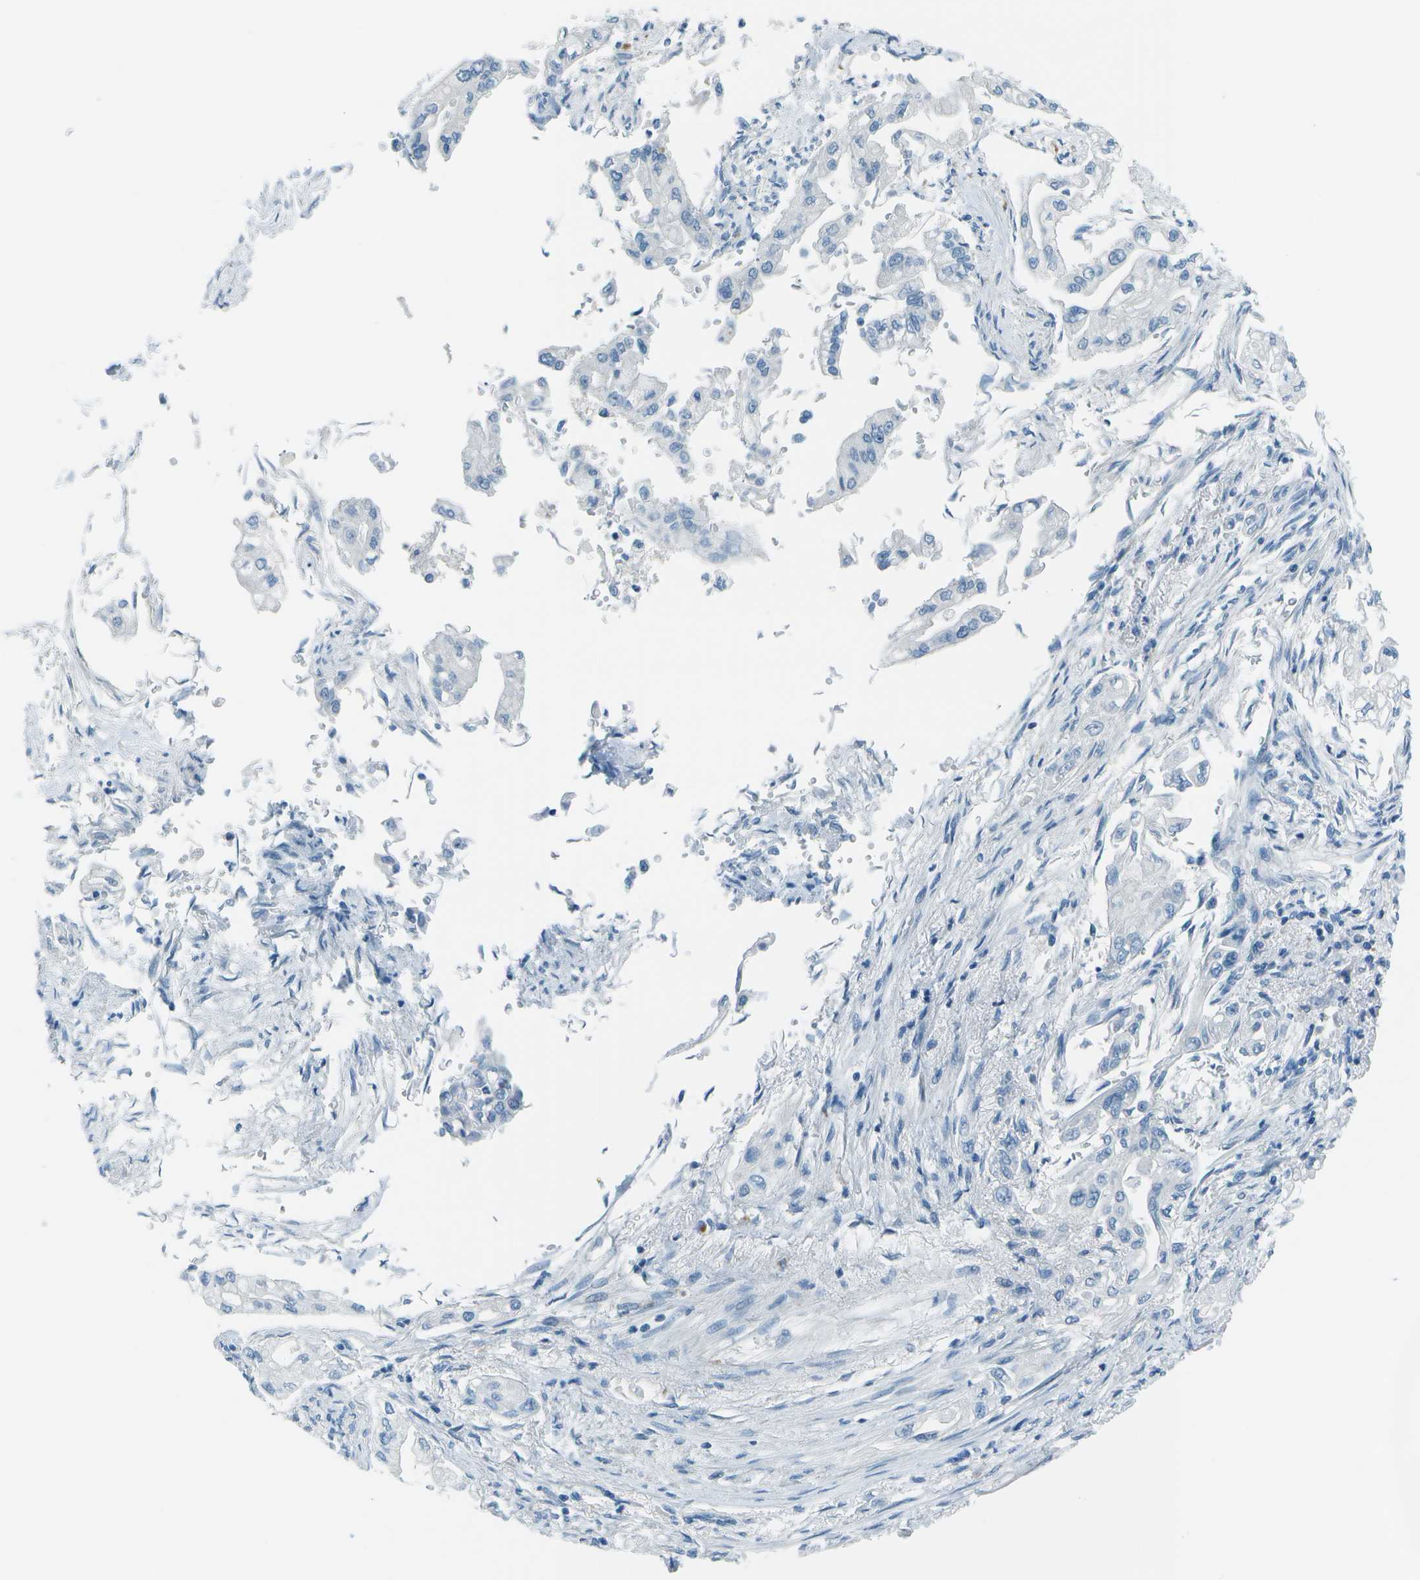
{"staining": {"intensity": "negative", "quantity": "none", "location": "none"}, "tissue": "pancreatic cancer", "cell_type": "Tumor cells", "image_type": "cancer", "snomed": [{"axis": "morphology", "description": "Normal tissue, NOS"}, {"axis": "topography", "description": "Pancreas"}], "caption": "High power microscopy photomicrograph of an immunohistochemistry (IHC) histopathology image of pancreatic cancer, revealing no significant expression in tumor cells.", "gene": "FGF1", "patient": {"sex": "male", "age": 42}}